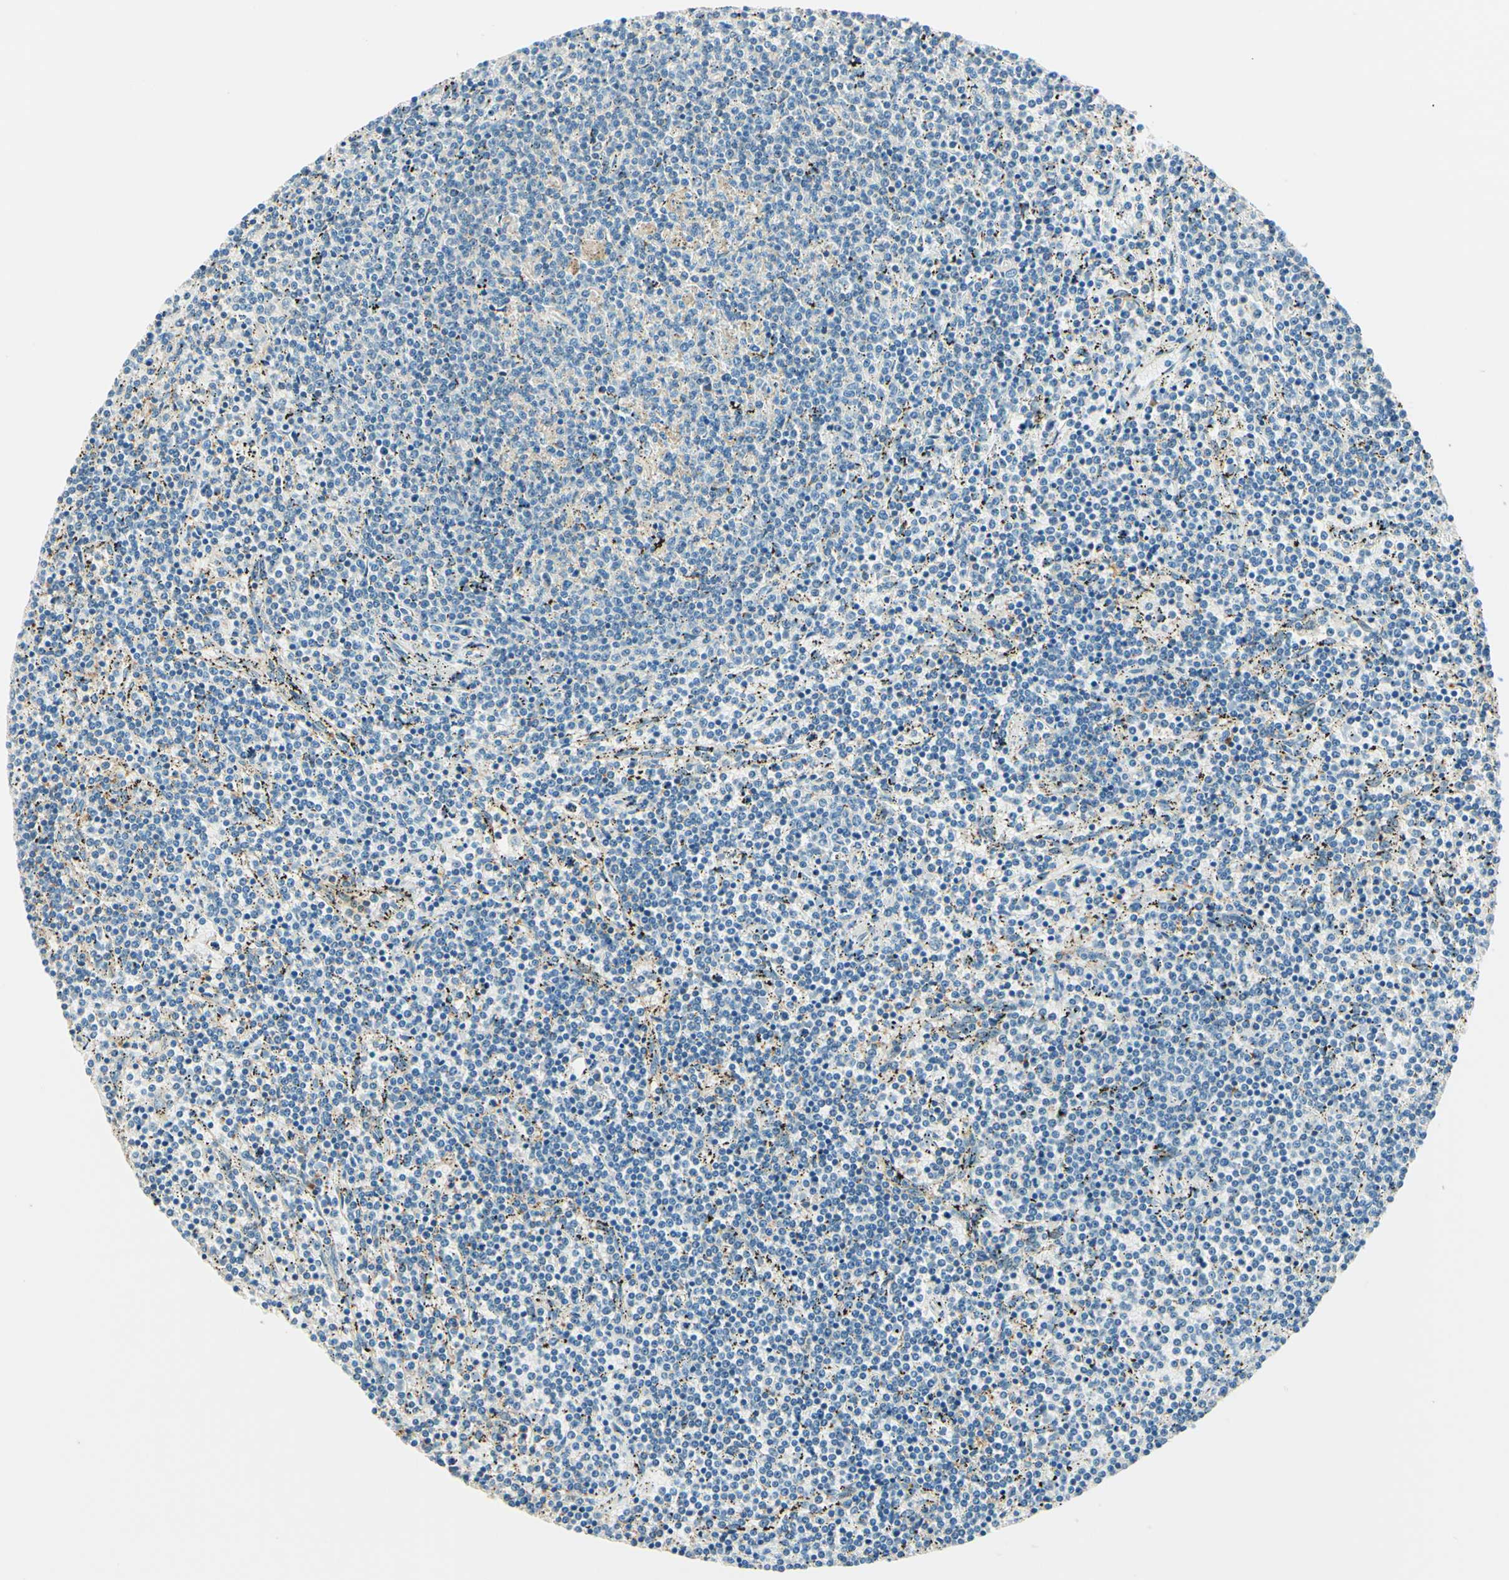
{"staining": {"intensity": "negative", "quantity": "none", "location": "none"}, "tissue": "lymphoma", "cell_type": "Tumor cells", "image_type": "cancer", "snomed": [{"axis": "morphology", "description": "Malignant lymphoma, non-Hodgkin's type, Low grade"}, {"axis": "topography", "description": "Spleen"}], "caption": "IHC histopathology image of neoplastic tissue: lymphoma stained with DAB (3,3'-diaminobenzidine) displays no significant protein staining in tumor cells.", "gene": "TAOK2", "patient": {"sex": "female", "age": 50}}